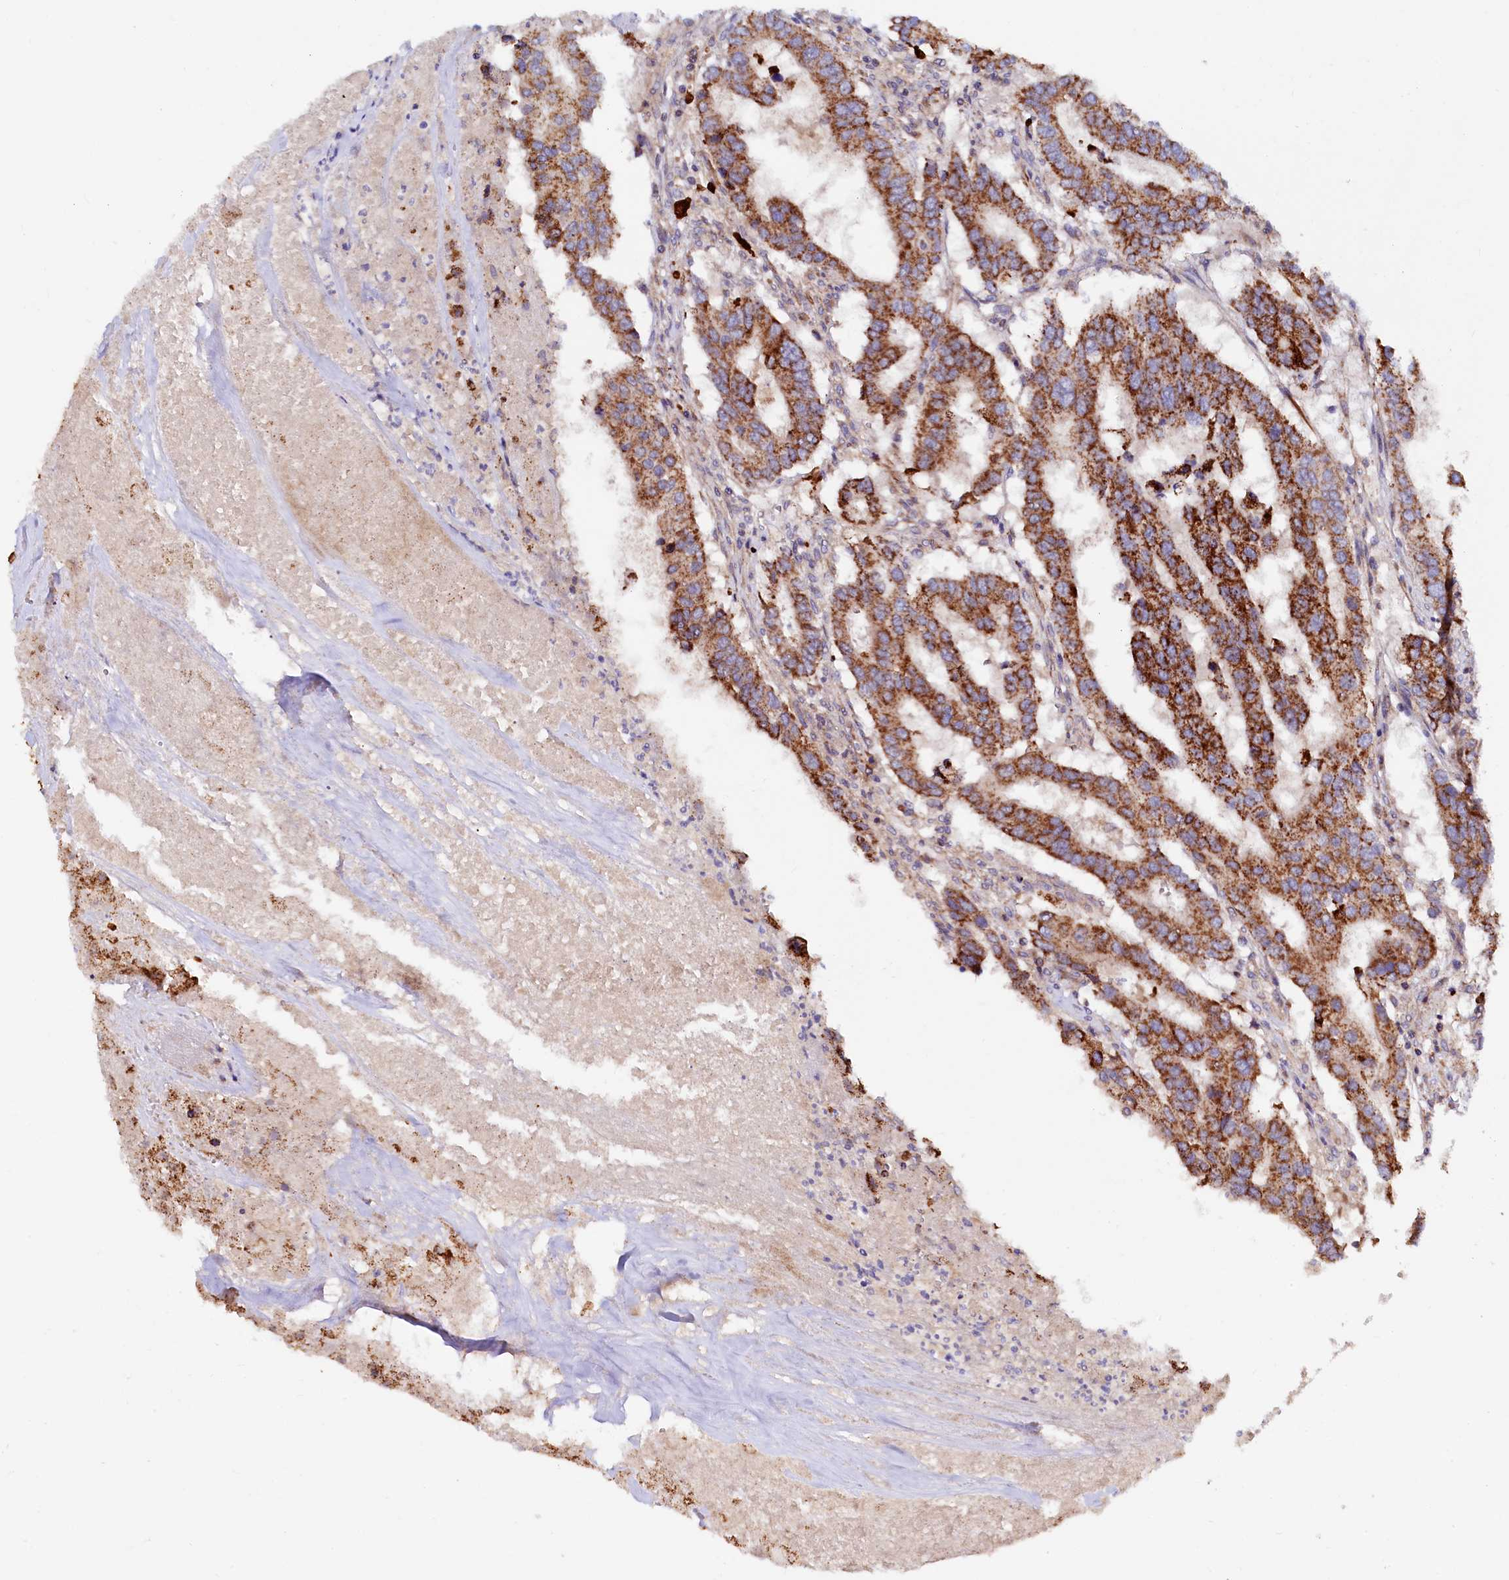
{"staining": {"intensity": "strong", "quantity": ">75%", "location": "cytoplasmic/membranous"}, "tissue": "colorectal cancer", "cell_type": "Tumor cells", "image_type": "cancer", "snomed": [{"axis": "morphology", "description": "Adenocarcinoma, NOS"}, {"axis": "topography", "description": "Colon"}], "caption": "Approximately >75% of tumor cells in adenocarcinoma (colorectal) exhibit strong cytoplasmic/membranous protein staining as visualized by brown immunohistochemical staining.", "gene": "CIAO3", "patient": {"sex": "male", "age": 77}}